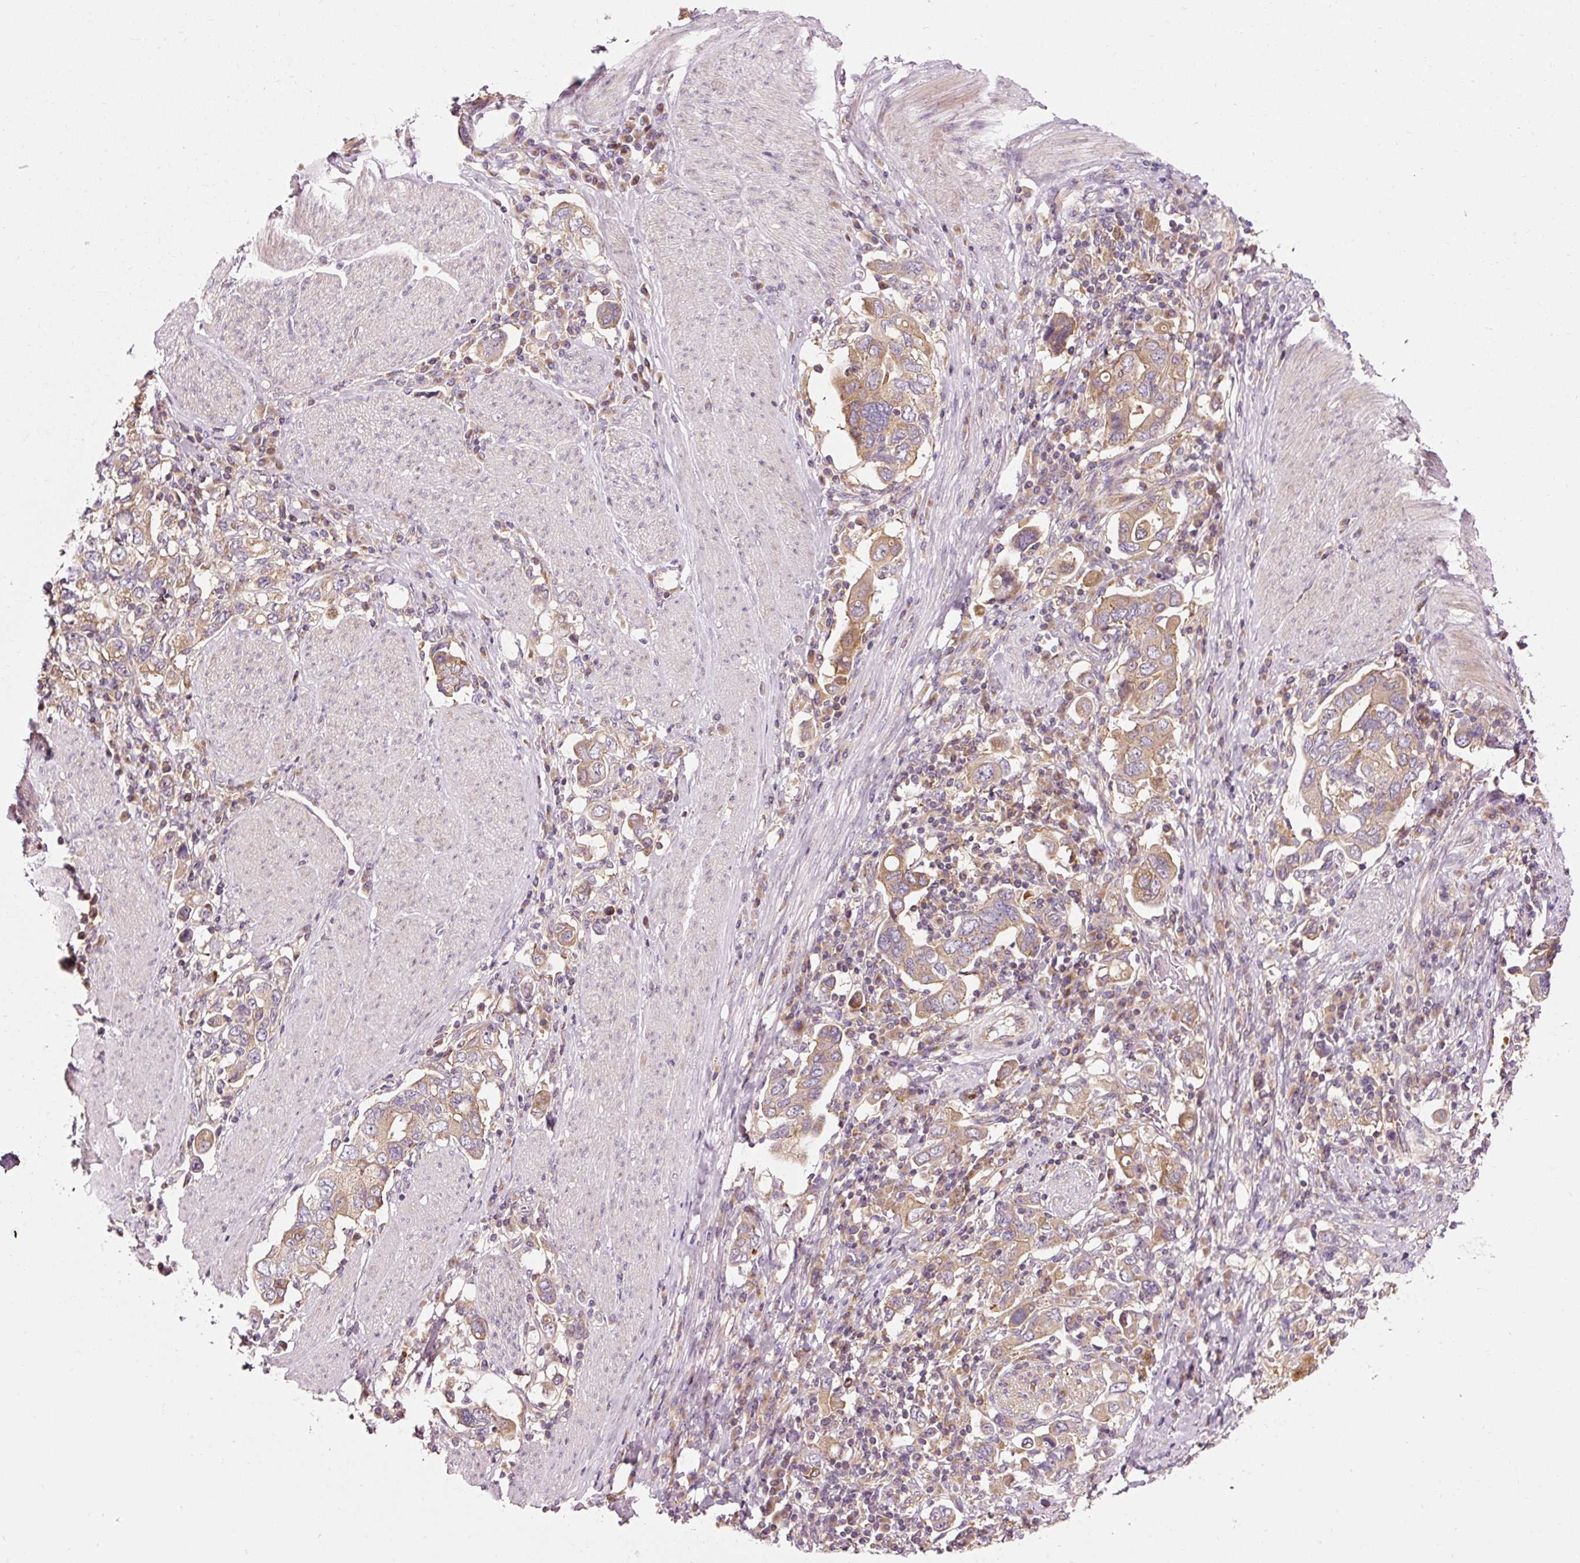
{"staining": {"intensity": "moderate", "quantity": ">75%", "location": "cytoplasmic/membranous"}, "tissue": "stomach cancer", "cell_type": "Tumor cells", "image_type": "cancer", "snomed": [{"axis": "morphology", "description": "Adenocarcinoma, NOS"}, {"axis": "topography", "description": "Stomach, upper"}, {"axis": "topography", "description": "Stomach"}], "caption": "This image reveals immunohistochemistry staining of stomach cancer, with medium moderate cytoplasmic/membranous expression in about >75% of tumor cells.", "gene": "NAPA", "patient": {"sex": "male", "age": 62}}